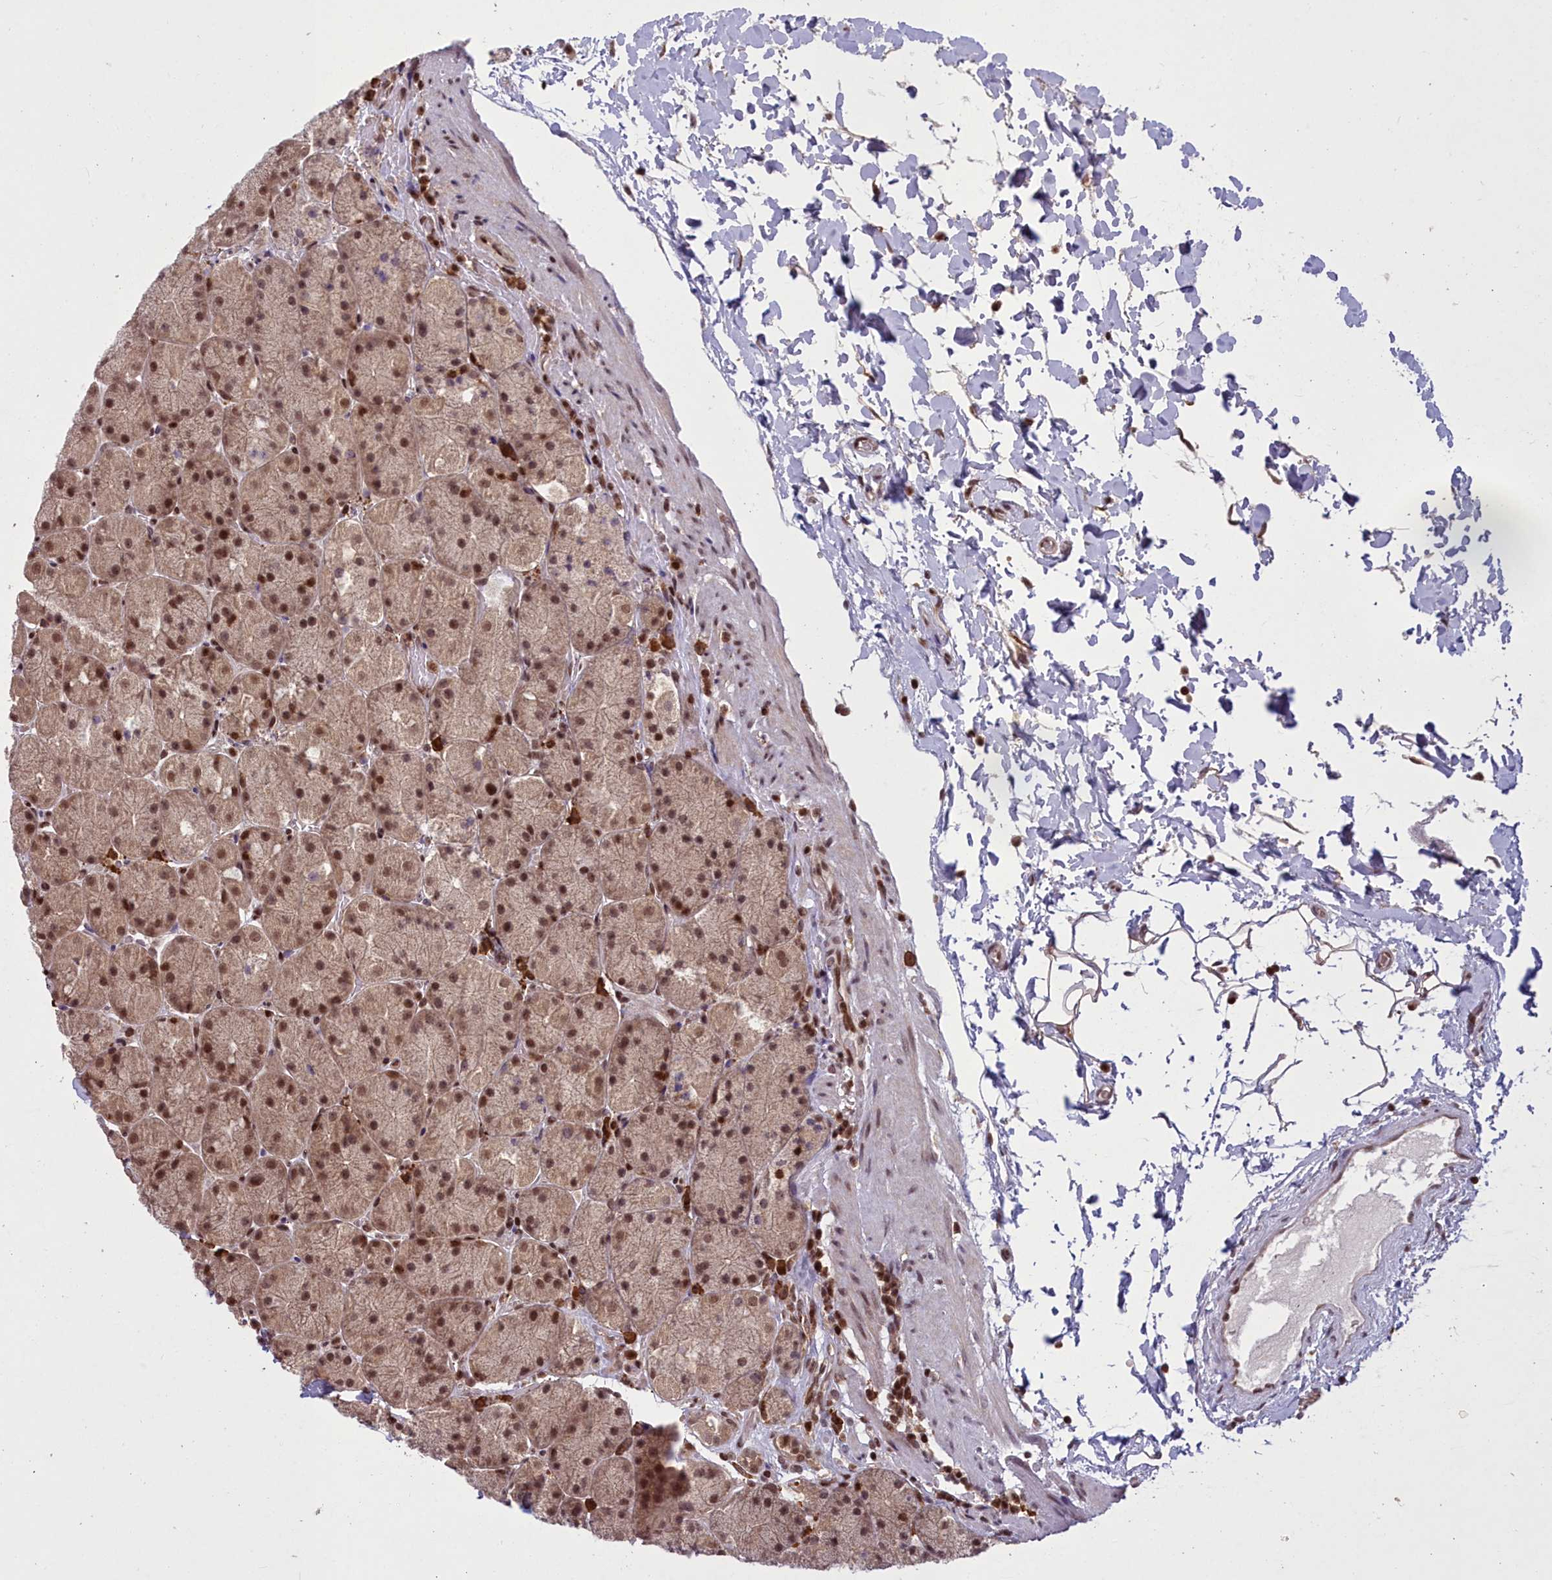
{"staining": {"intensity": "strong", "quantity": ">75%", "location": "nuclear"}, "tissue": "stomach", "cell_type": "Glandular cells", "image_type": "normal", "snomed": [{"axis": "morphology", "description": "Normal tissue, NOS"}, {"axis": "topography", "description": "Stomach, upper"}, {"axis": "topography", "description": "Stomach, lower"}], "caption": "High-magnification brightfield microscopy of benign stomach stained with DAB (3,3'-diaminobenzidine) (brown) and counterstained with hematoxylin (blue). glandular cells exhibit strong nuclear positivity is identified in about>75% of cells.", "gene": "GMEB1", "patient": {"sex": "male", "age": 67}}